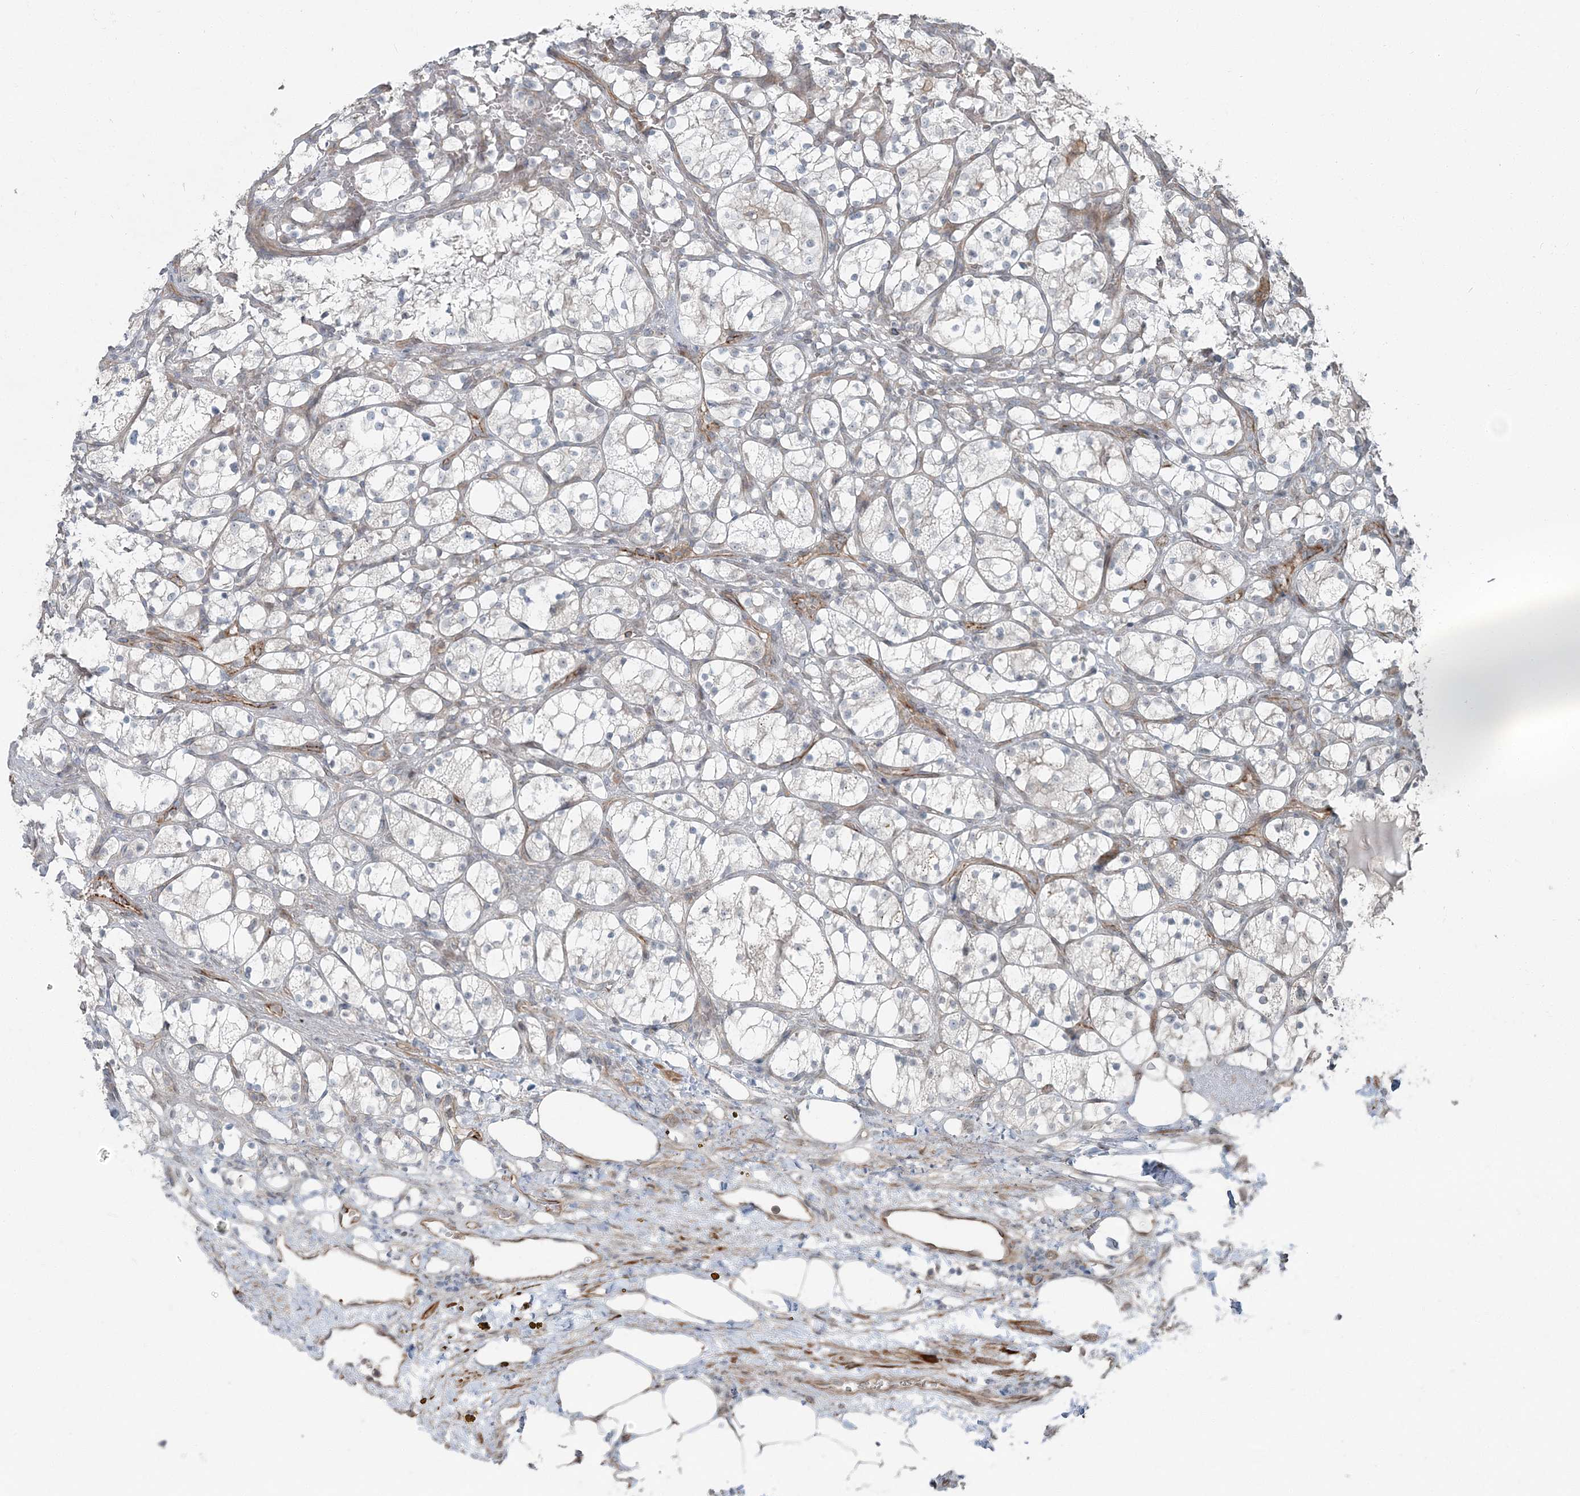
{"staining": {"intensity": "negative", "quantity": "none", "location": "none"}, "tissue": "renal cancer", "cell_type": "Tumor cells", "image_type": "cancer", "snomed": [{"axis": "morphology", "description": "Adenocarcinoma, NOS"}, {"axis": "topography", "description": "Kidney"}], "caption": "This is an immunohistochemistry image of adenocarcinoma (renal). There is no expression in tumor cells.", "gene": "FBXL17", "patient": {"sex": "female", "age": 69}}